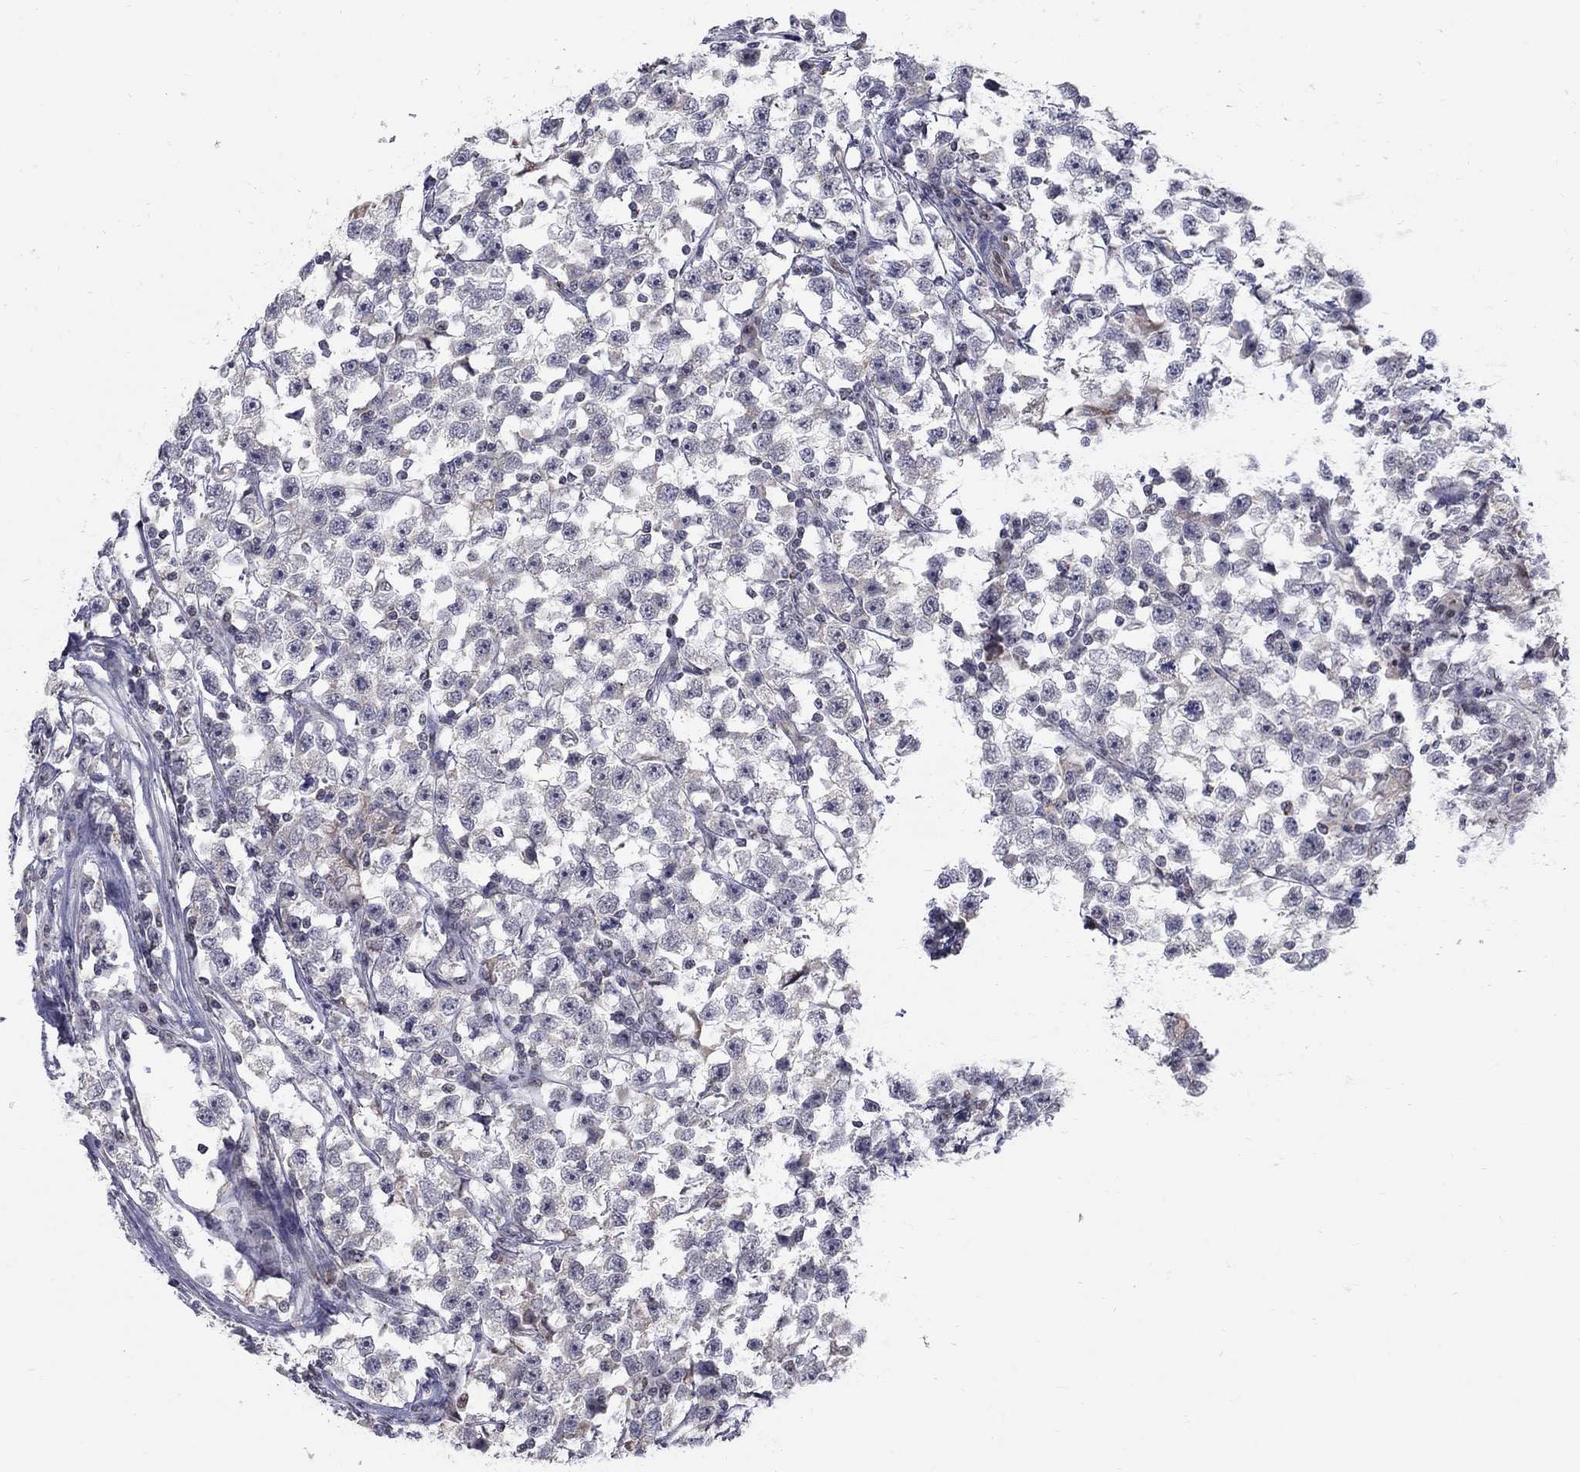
{"staining": {"intensity": "negative", "quantity": "none", "location": "none"}, "tissue": "testis cancer", "cell_type": "Tumor cells", "image_type": "cancer", "snomed": [{"axis": "morphology", "description": "Seminoma, NOS"}, {"axis": "topography", "description": "Testis"}], "caption": "The micrograph displays no significant positivity in tumor cells of testis cancer. (DAB (3,3'-diaminobenzidine) immunohistochemistry (IHC) with hematoxylin counter stain).", "gene": "GCFC2", "patient": {"sex": "male", "age": 33}}